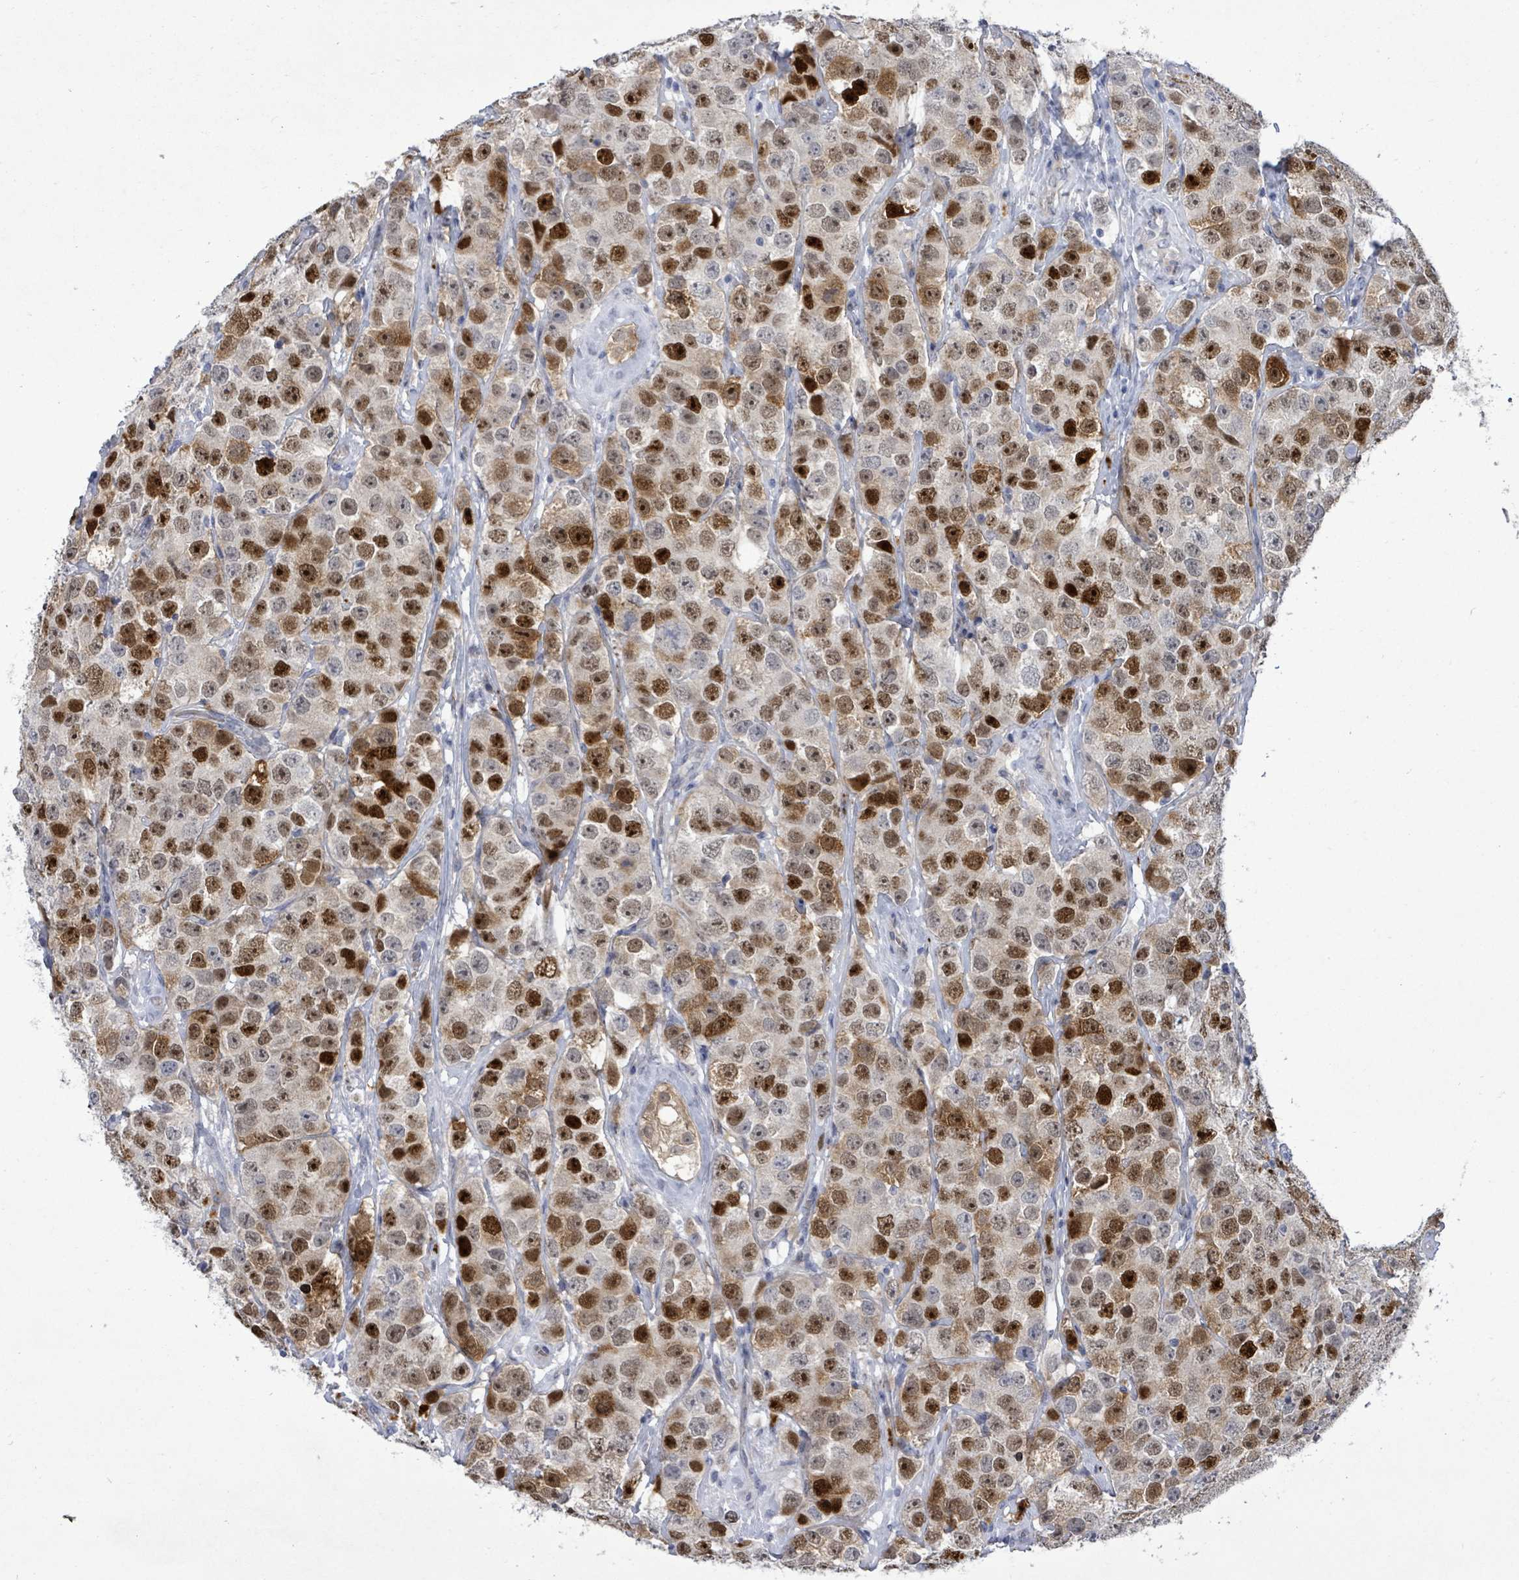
{"staining": {"intensity": "strong", "quantity": ">75%", "location": "nuclear"}, "tissue": "testis cancer", "cell_type": "Tumor cells", "image_type": "cancer", "snomed": [{"axis": "morphology", "description": "Seminoma, NOS"}, {"axis": "topography", "description": "Testis"}], "caption": "Strong nuclear protein positivity is identified in approximately >75% of tumor cells in testis cancer (seminoma). Immunohistochemistry (ihc) stains the protein in brown and the nuclei are stained blue.", "gene": "CT45A5", "patient": {"sex": "male", "age": 28}}